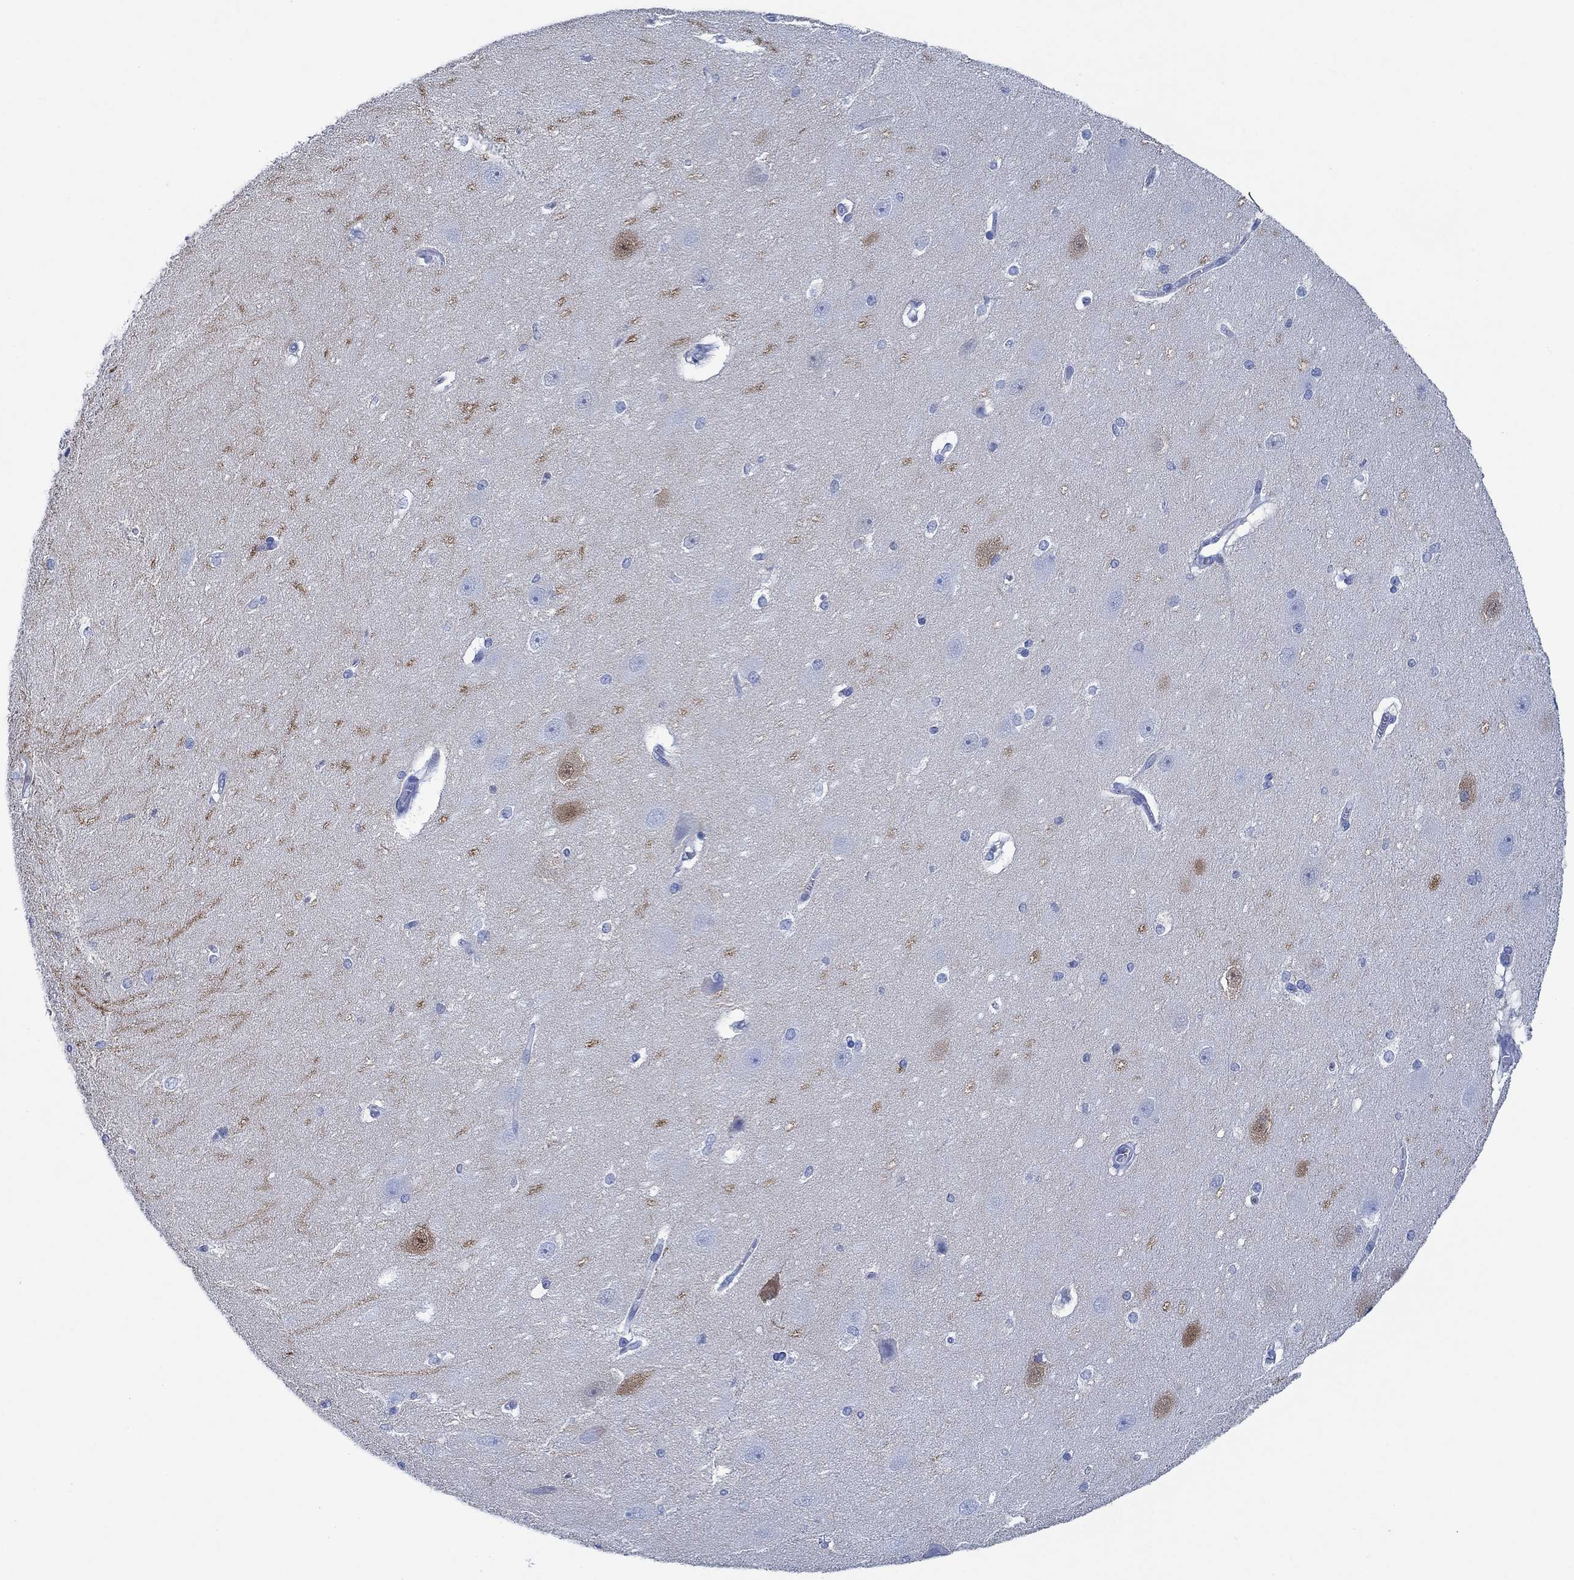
{"staining": {"intensity": "negative", "quantity": "none", "location": "none"}, "tissue": "hippocampus", "cell_type": "Glial cells", "image_type": "normal", "snomed": [{"axis": "morphology", "description": "Normal tissue, NOS"}, {"axis": "topography", "description": "Cerebral cortex"}, {"axis": "topography", "description": "Hippocampus"}], "caption": "Immunohistochemical staining of unremarkable hippocampus exhibits no significant expression in glial cells. Nuclei are stained in blue.", "gene": "ZNF671", "patient": {"sex": "female", "age": 19}}